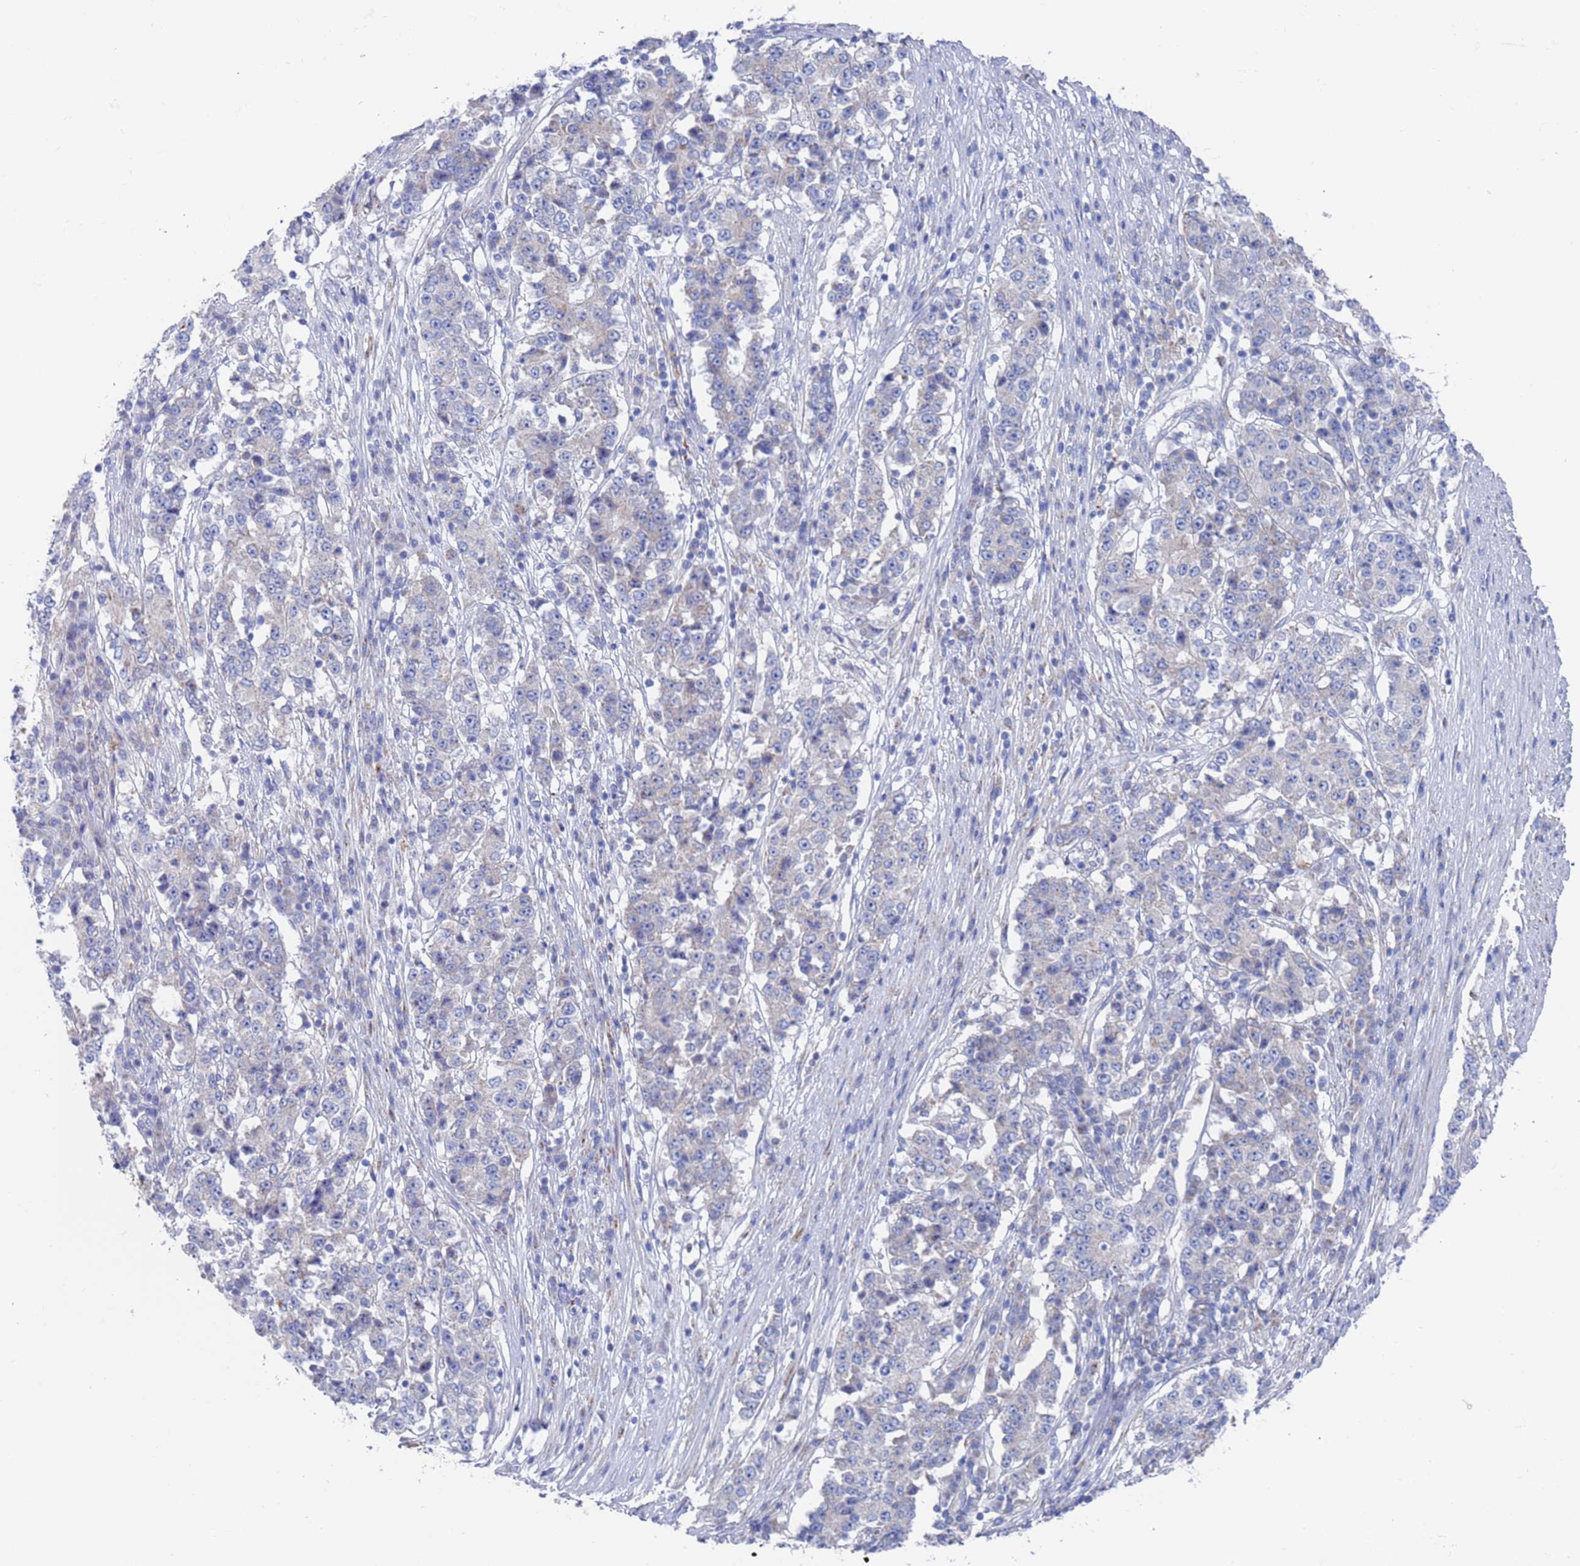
{"staining": {"intensity": "negative", "quantity": "none", "location": "none"}, "tissue": "stomach cancer", "cell_type": "Tumor cells", "image_type": "cancer", "snomed": [{"axis": "morphology", "description": "Adenocarcinoma, NOS"}, {"axis": "topography", "description": "Stomach"}], "caption": "High power microscopy image of an immunohistochemistry (IHC) histopathology image of stomach cancer (adenocarcinoma), revealing no significant staining in tumor cells.", "gene": "CHCHD6", "patient": {"sex": "male", "age": 59}}